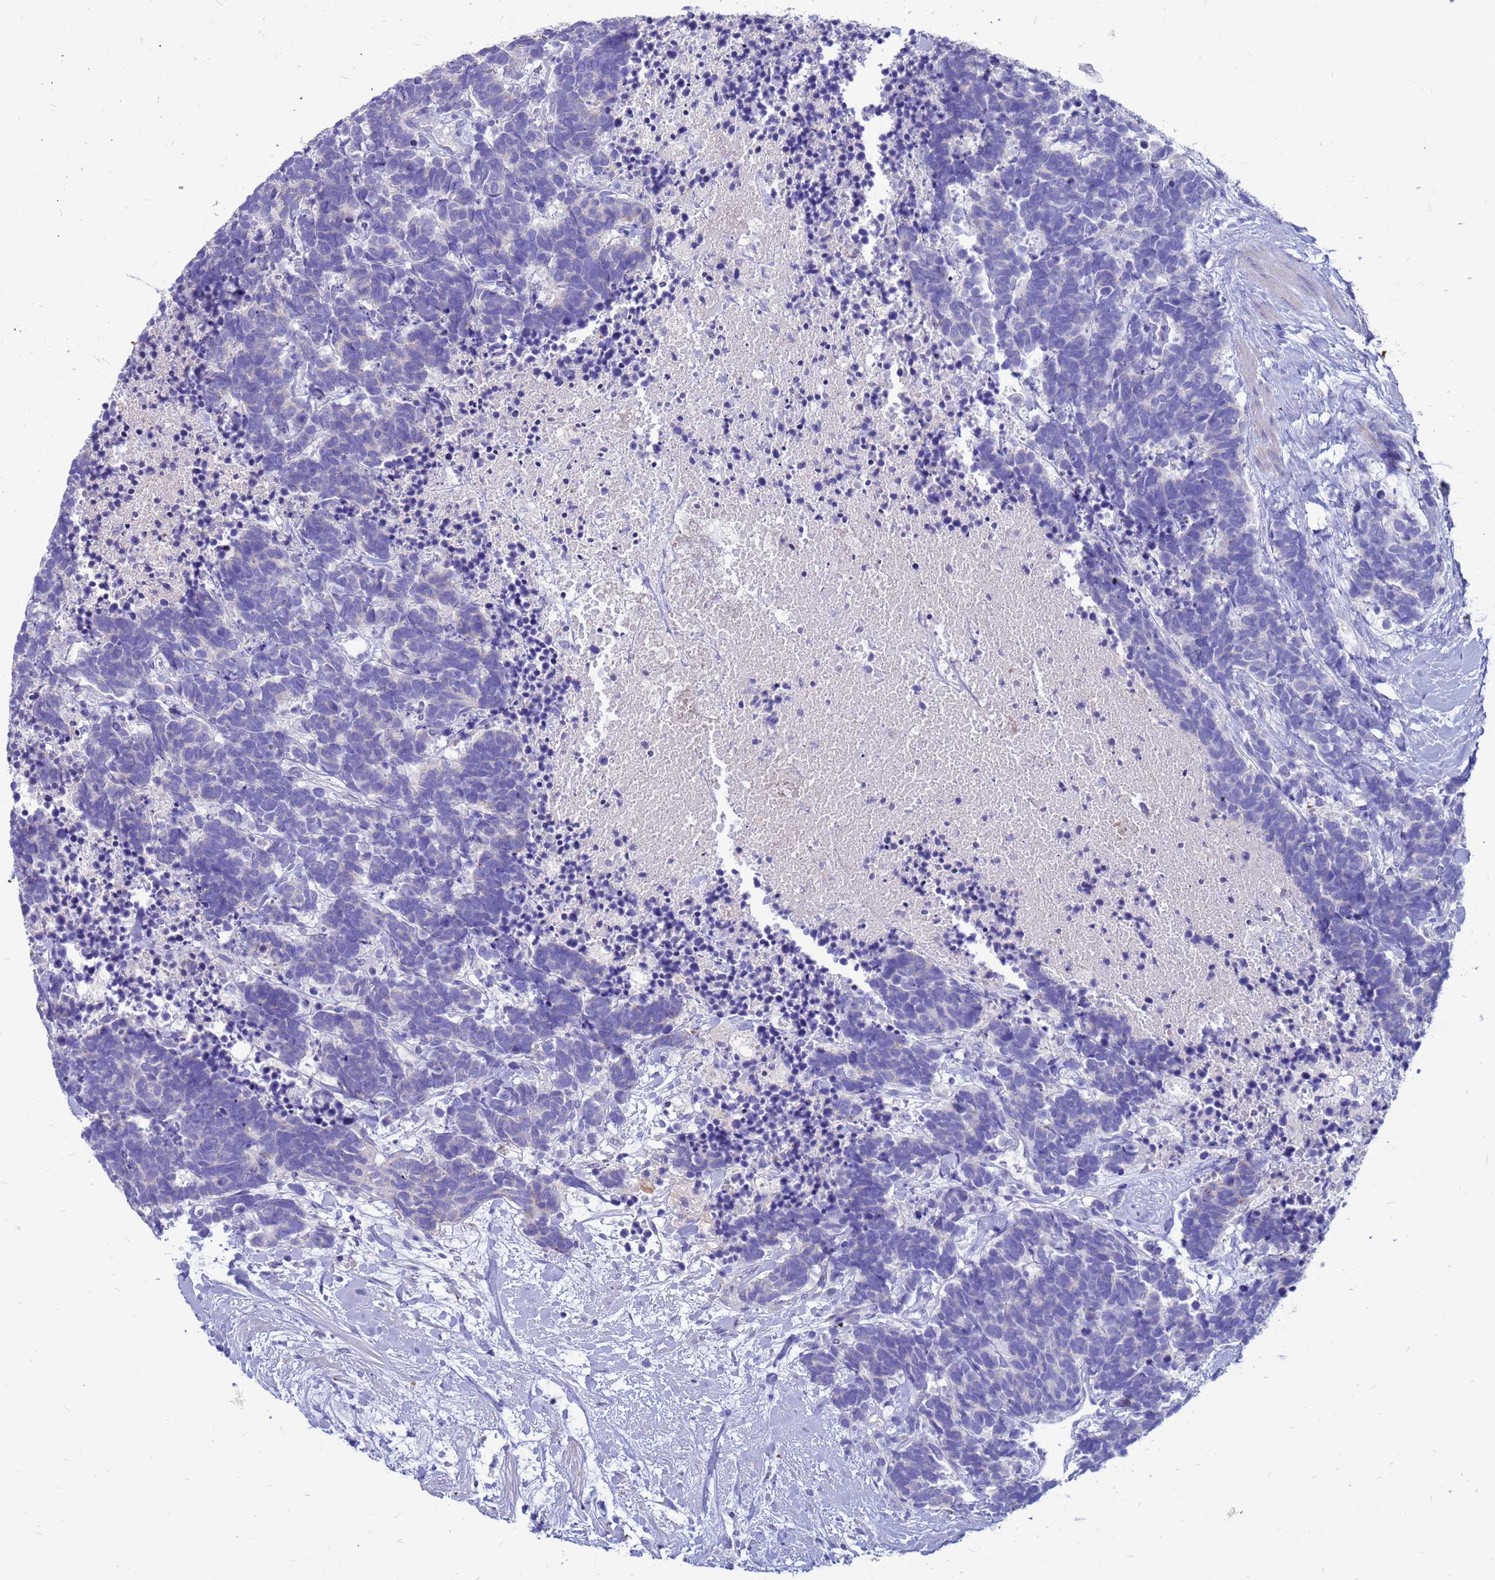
{"staining": {"intensity": "negative", "quantity": "none", "location": "none"}, "tissue": "carcinoid", "cell_type": "Tumor cells", "image_type": "cancer", "snomed": [{"axis": "morphology", "description": "Carcinoma, NOS"}, {"axis": "morphology", "description": "Carcinoid, malignant, NOS"}, {"axis": "topography", "description": "Prostate"}], "caption": "An IHC micrograph of carcinoma is shown. There is no staining in tumor cells of carcinoma. (Stains: DAB (3,3'-diaminobenzidine) IHC with hematoxylin counter stain, Microscopy: brightfield microscopy at high magnification).", "gene": "PDE10A", "patient": {"sex": "male", "age": 57}}